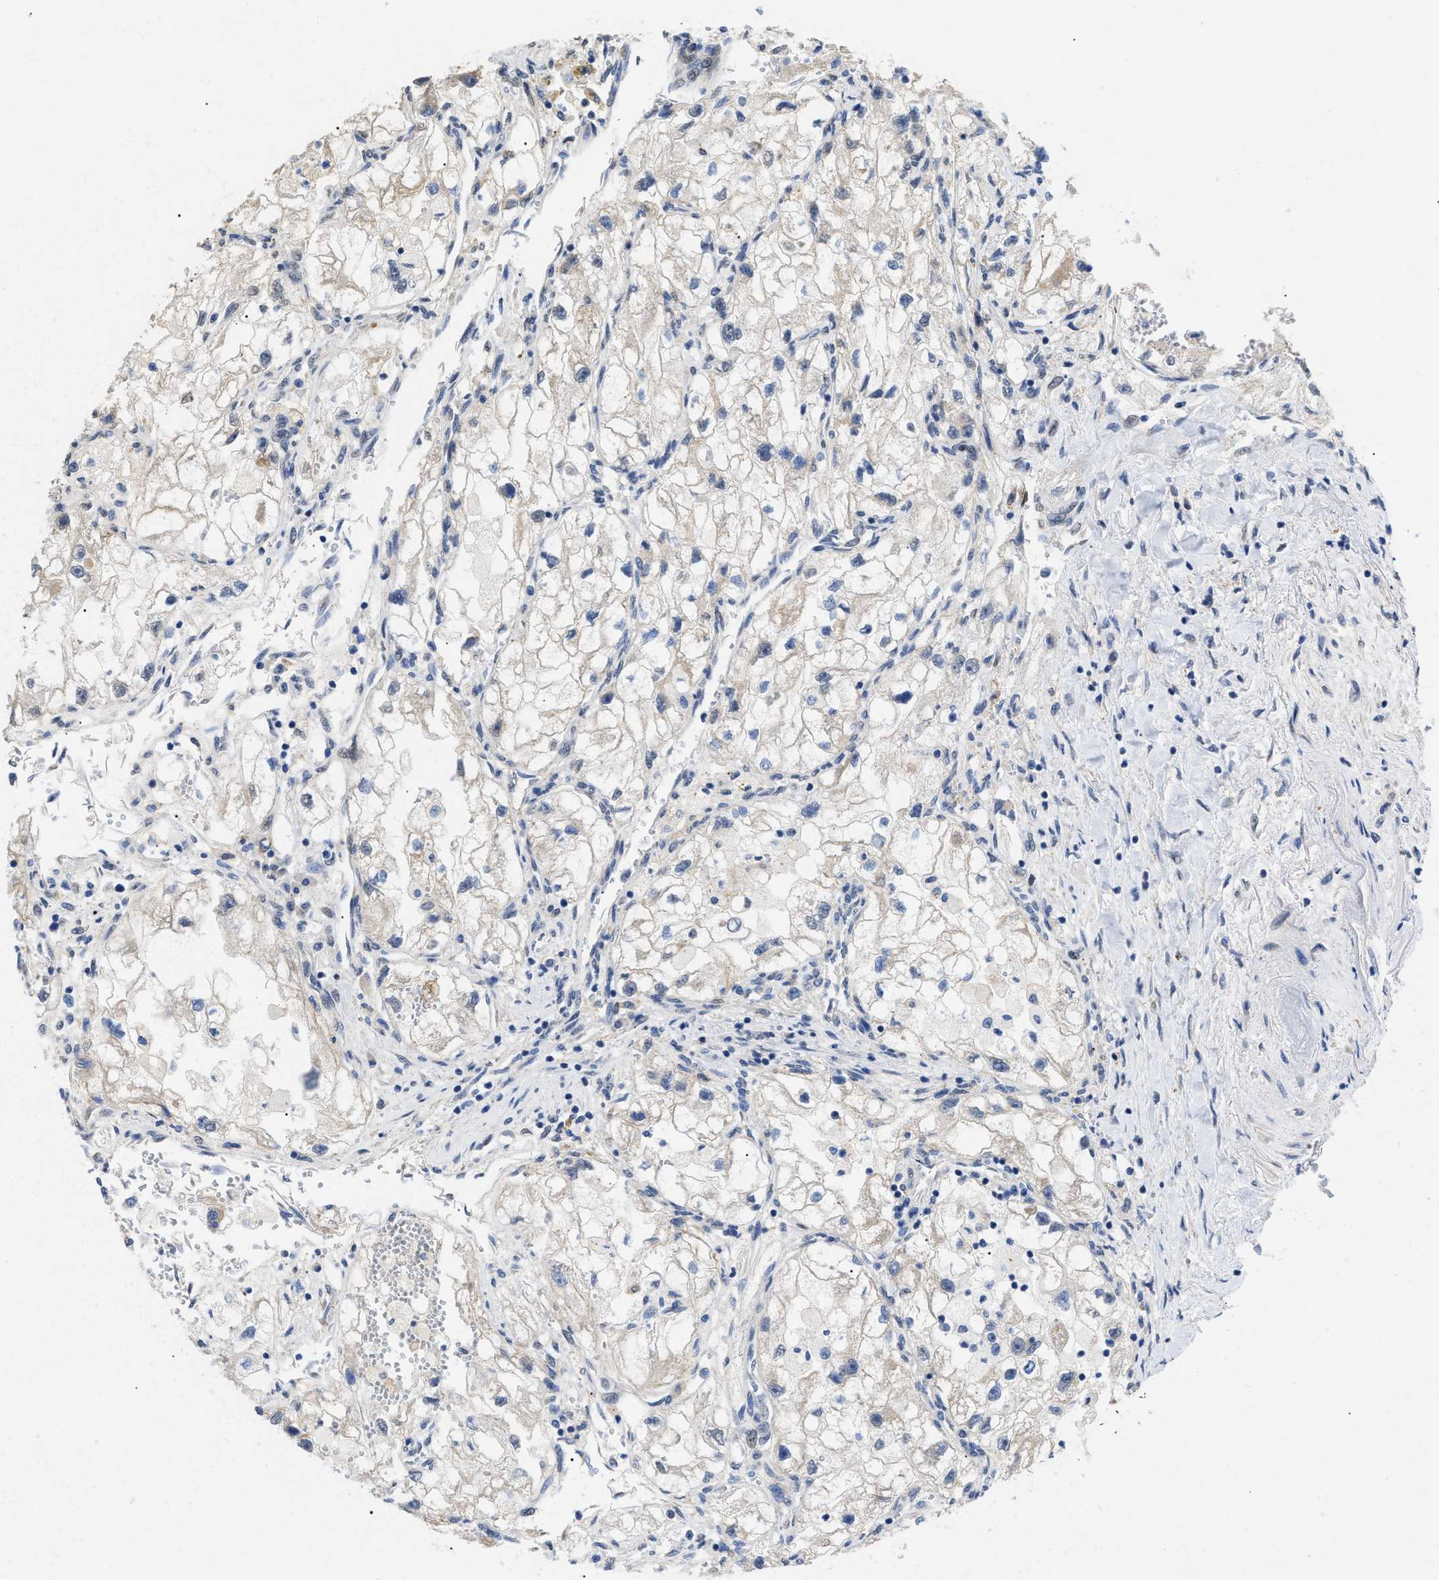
{"staining": {"intensity": "negative", "quantity": "none", "location": "none"}, "tissue": "renal cancer", "cell_type": "Tumor cells", "image_type": "cancer", "snomed": [{"axis": "morphology", "description": "Adenocarcinoma, NOS"}, {"axis": "topography", "description": "Kidney"}], "caption": "Immunohistochemical staining of human adenocarcinoma (renal) demonstrates no significant positivity in tumor cells.", "gene": "SFXN5", "patient": {"sex": "female", "age": 70}}